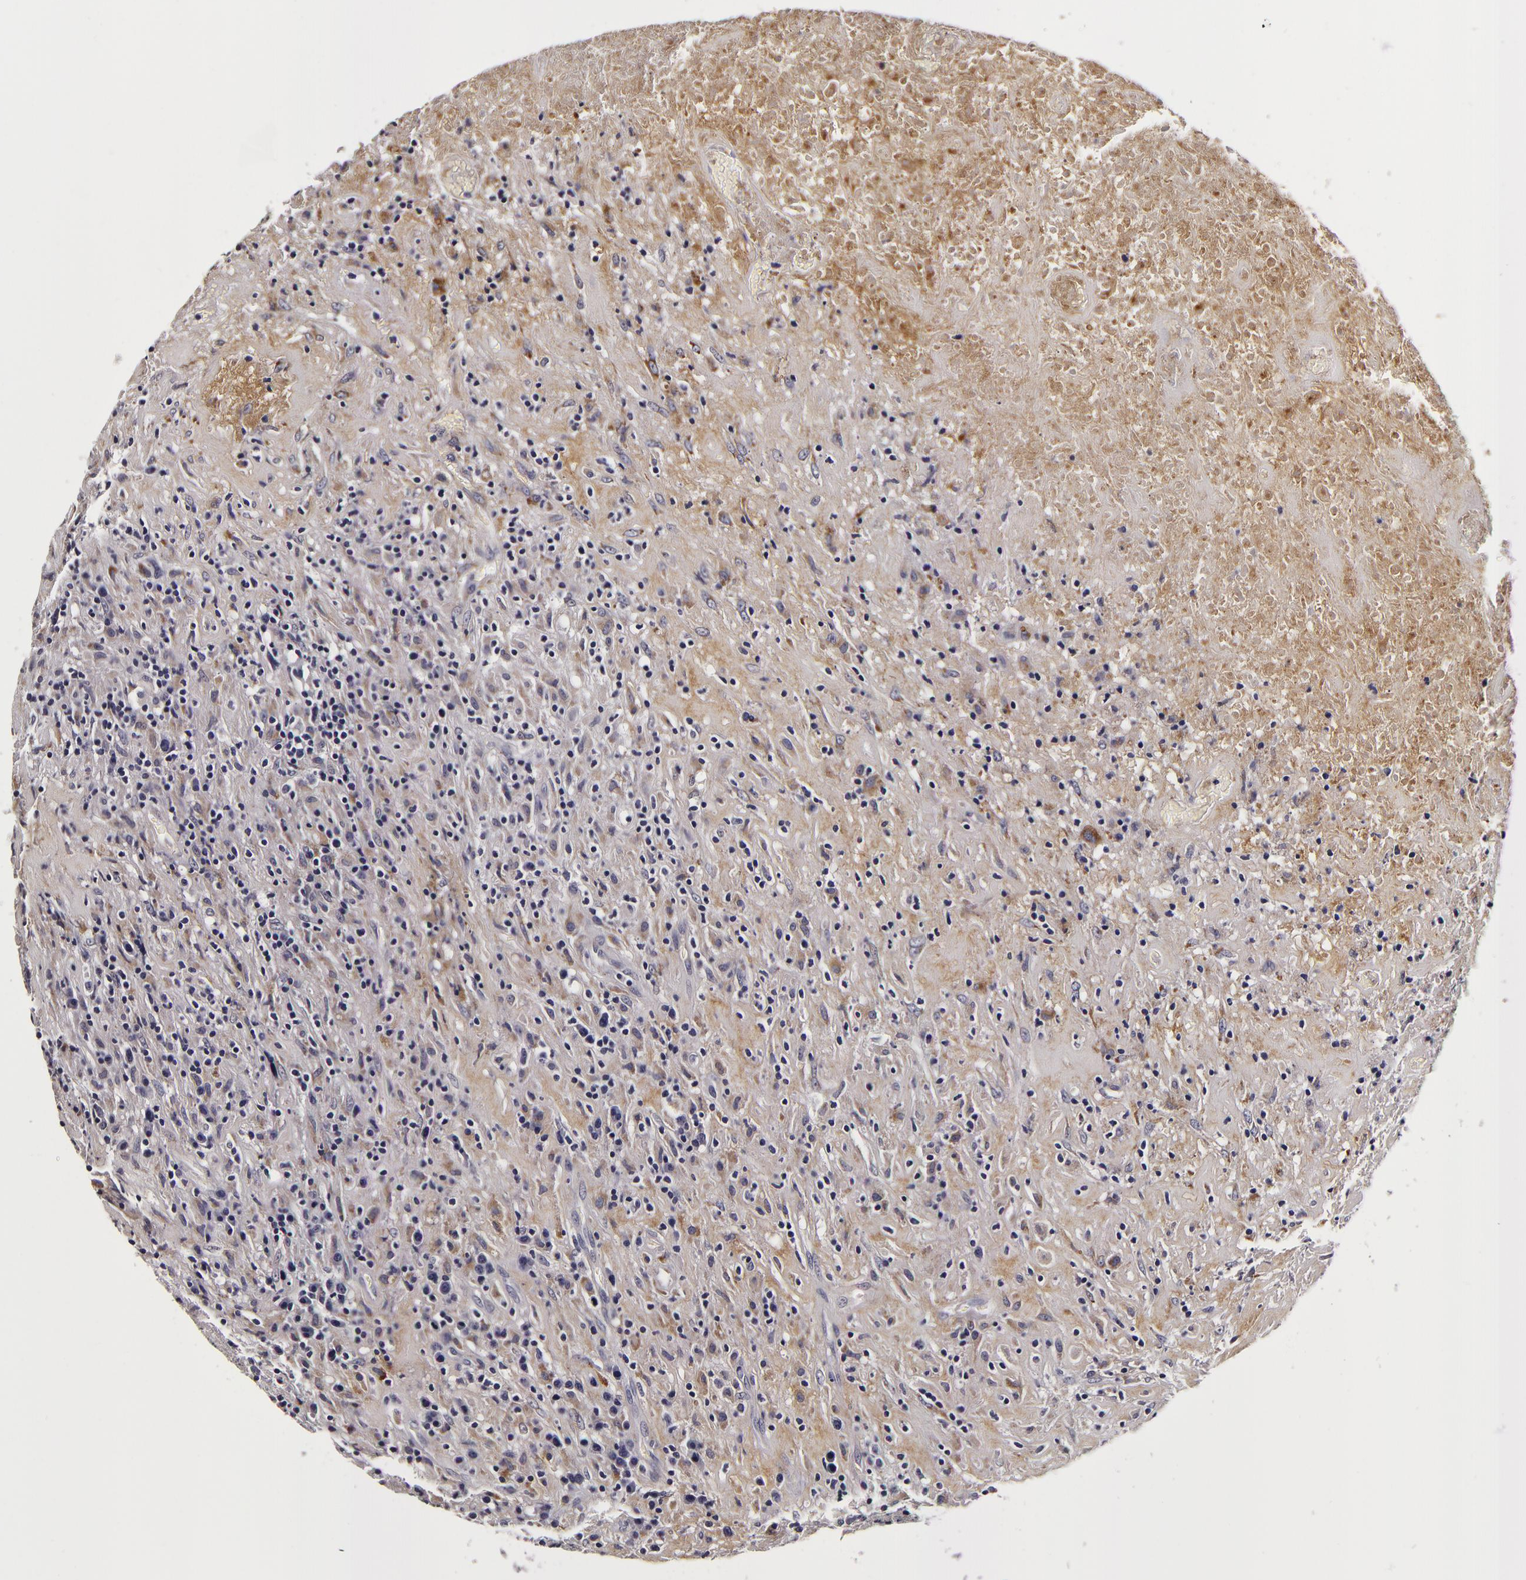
{"staining": {"intensity": "negative", "quantity": "none", "location": "none"}, "tissue": "lymphoma", "cell_type": "Tumor cells", "image_type": "cancer", "snomed": [{"axis": "morphology", "description": "Hodgkin's disease, NOS"}, {"axis": "topography", "description": "Lymph node"}], "caption": "Immunohistochemistry (IHC) of lymphoma reveals no staining in tumor cells. The staining was performed using DAB (3,3'-diaminobenzidine) to visualize the protein expression in brown, while the nuclei were stained in blue with hematoxylin (Magnification: 20x).", "gene": "LGALS3BP", "patient": {"sex": "male", "age": 46}}